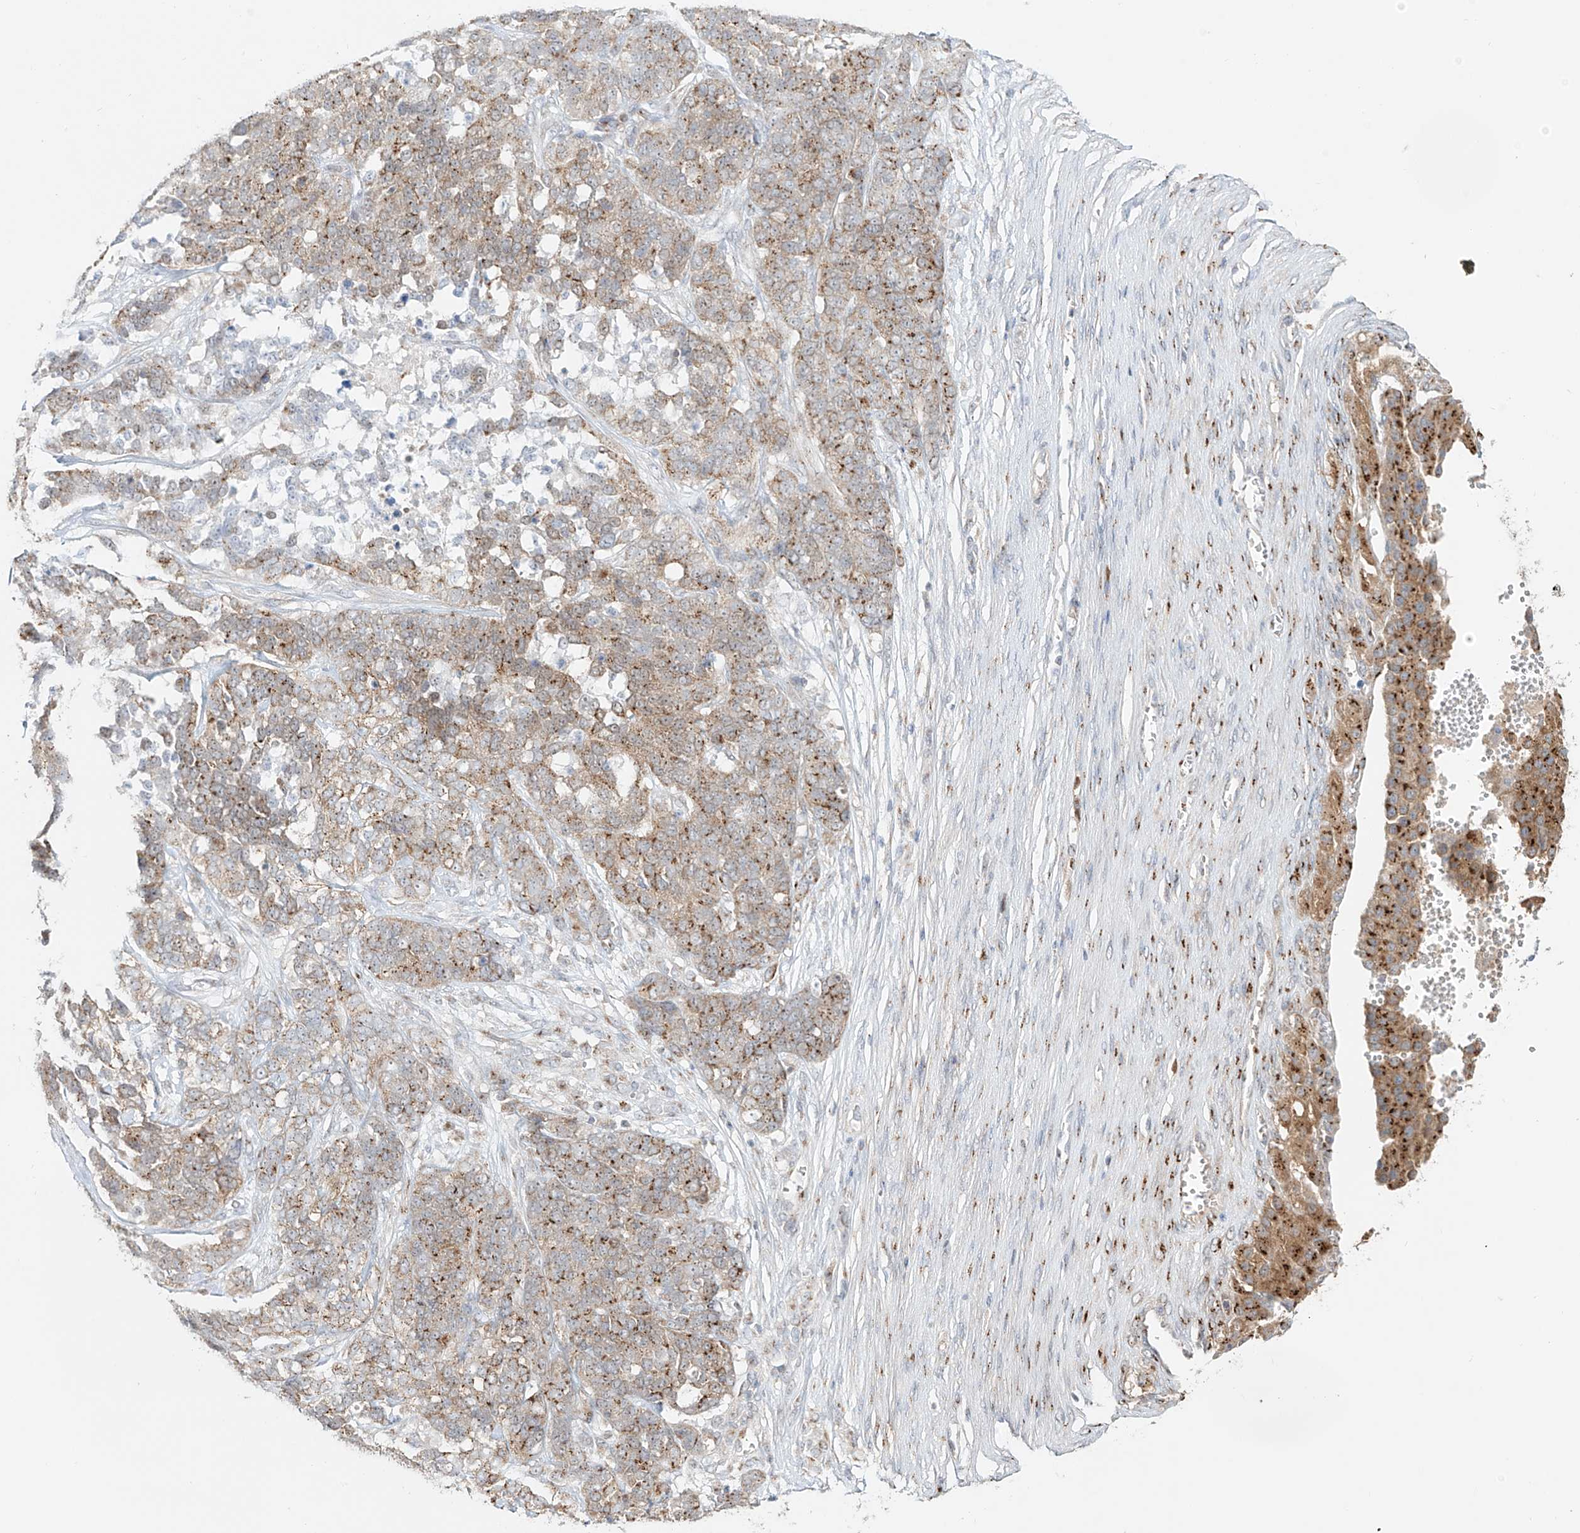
{"staining": {"intensity": "moderate", "quantity": ">75%", "location": "cytoplasmic/membranous"}, "tissue": "ovarian cancer", "cell_type": "Tumor cells", "image_type": "cancer", "snomed": [{"axis": "morphology", "description": "Cystadenocarcinoma, serous, NOS"}, {"axis": "topography", "description": "Ovary"}], "caption": "DAB (3,3'-diaminobenzidine) immunohistochemical staining of serous cystadenocarcinoma (ovarian) shows moderate cytoplasmic/membranous protein staining in about >75% of tumor cells.", "gene": "BSDC1", "patient": {"sex": "female", "age": 44}}